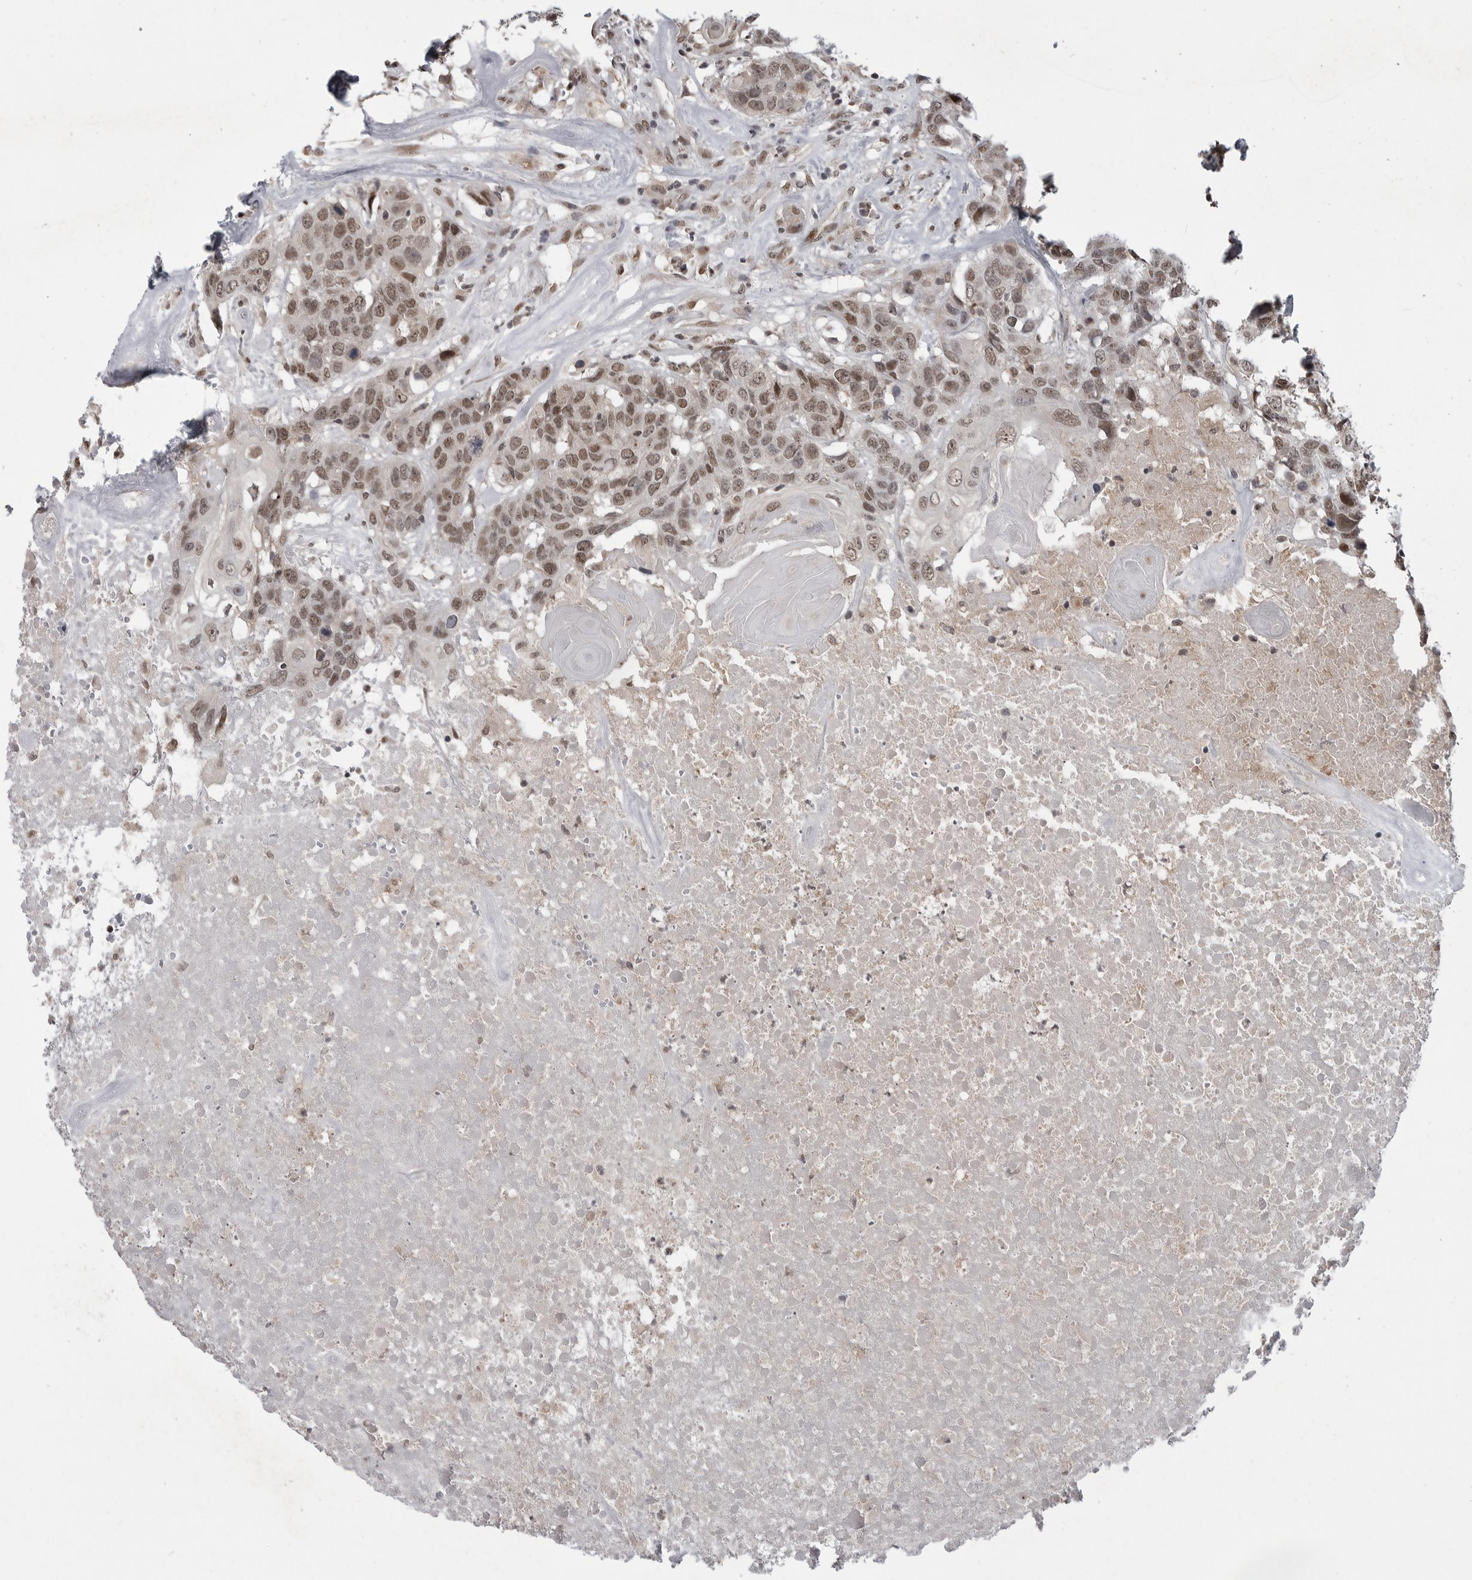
{"staining": {"intensity": "moderate", "quantity": ">75%", "location": "nuclear"}, "tissue": "head and neck cancer", "cell_type": "Tumor cells", "image_type": "cancer", "snomed": [{"axis": "morphology", "description": "Squamous cell carcinoma, NOS"}, {"axis": "topography", "description": "Head-Neck"}], "caption": "Moderate nuclear protein staining is appreciated in about >75% of tumor cells in head and neck cancer. The staining was performed using DAB to visualize the protein expression in brown, while the nuclei were stained in blue with hematoxylin (Magnification: 20x).", "gene": "C8orf58", "patient": {"sex": "male", "age": 66}}